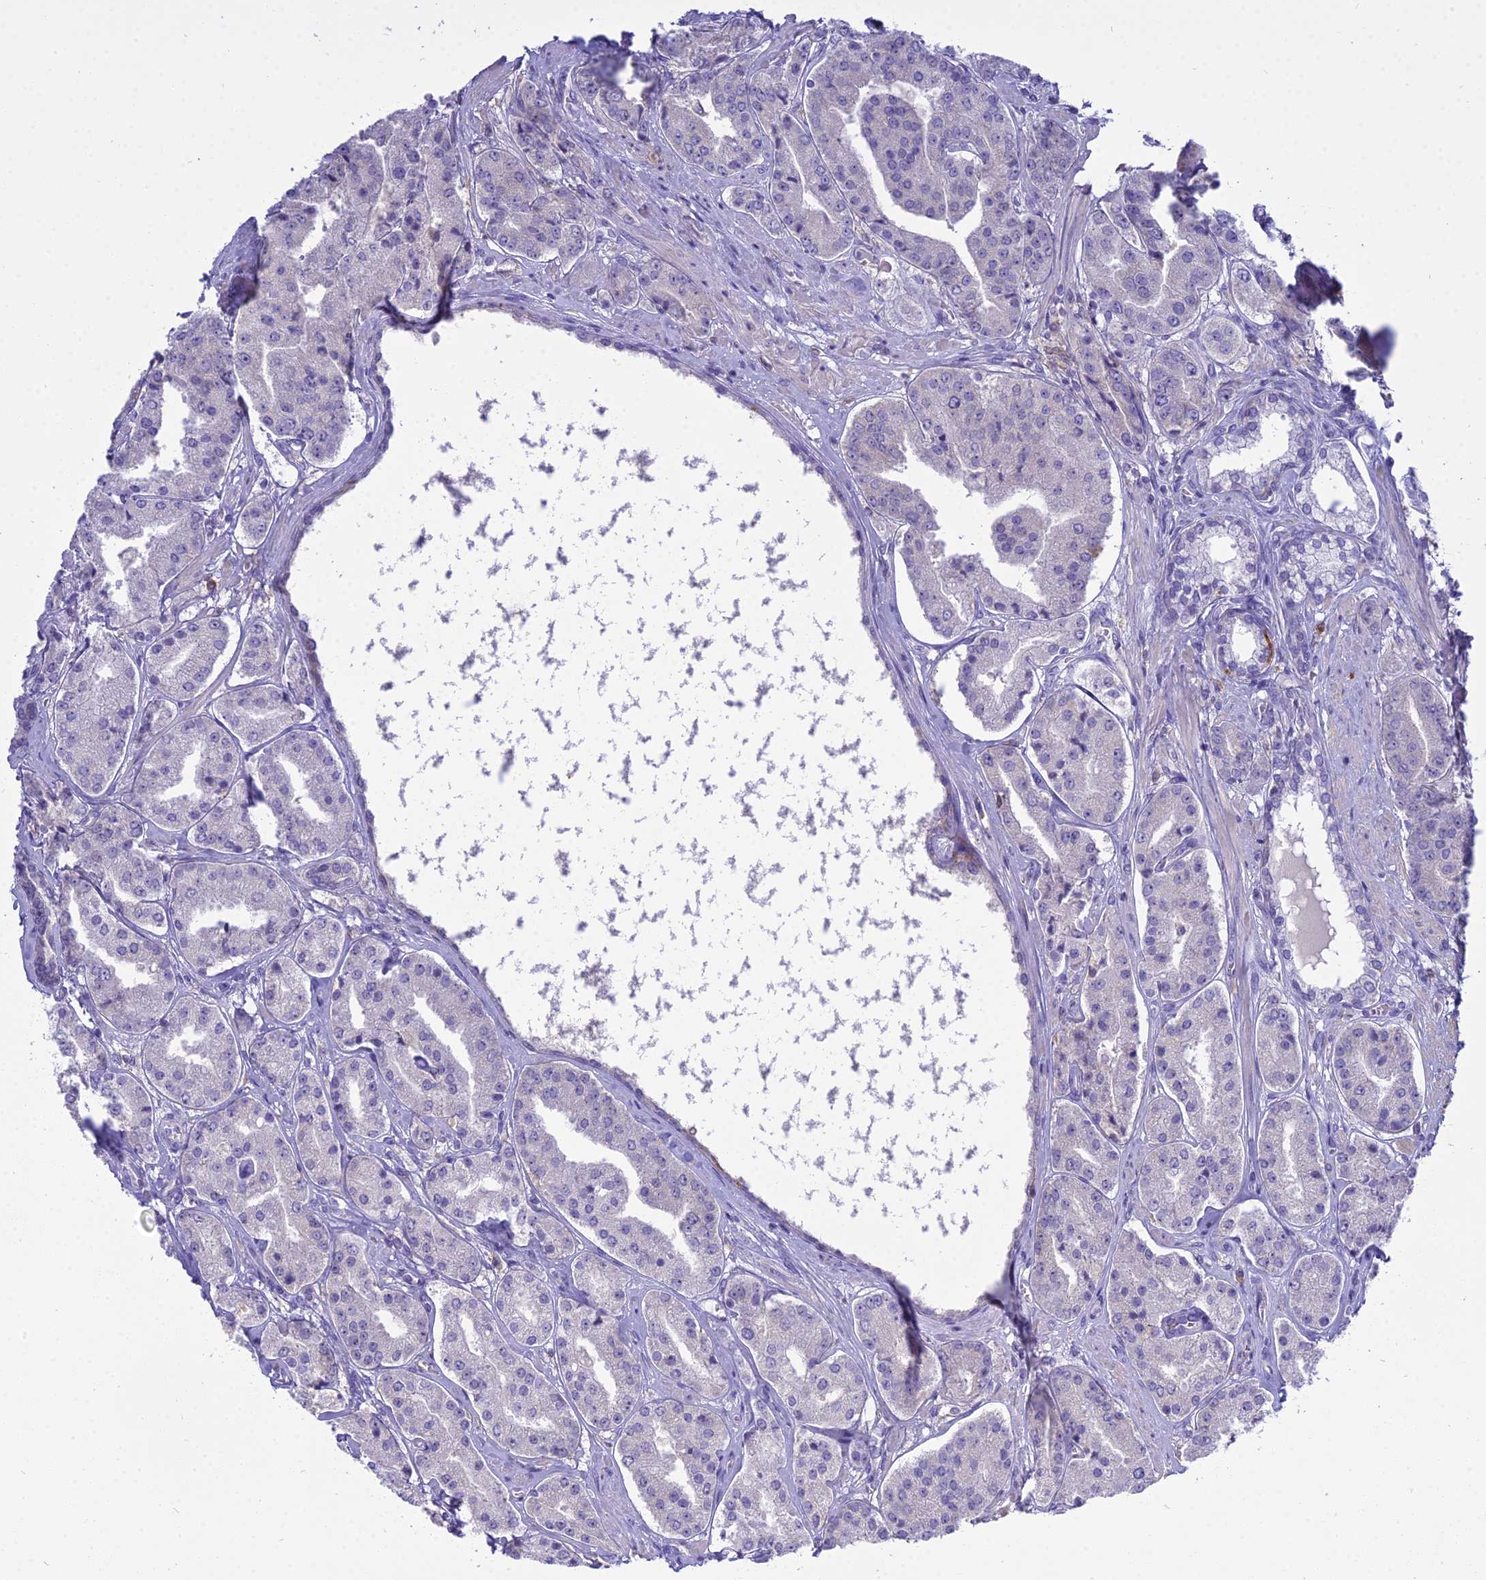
{"staining": {"intensity": "negative", "quantity": "none", "location": "none"}, "tissue": "prostate cancer", "cell_type": "Tumor cells", "image_type": "cancer", "snomed": [{"axis": "morphology", "description": "Adenocarcinoma, High grade"}, {"axis": "topography", "description": "Prostate"}], "caption": "Prostate adenocarcinoma (high-grade) stained for a protein using IHC reveals no positivity tumor cells.", "gene": "BLNK", "patient": {"sex": "male", "age": 63}}